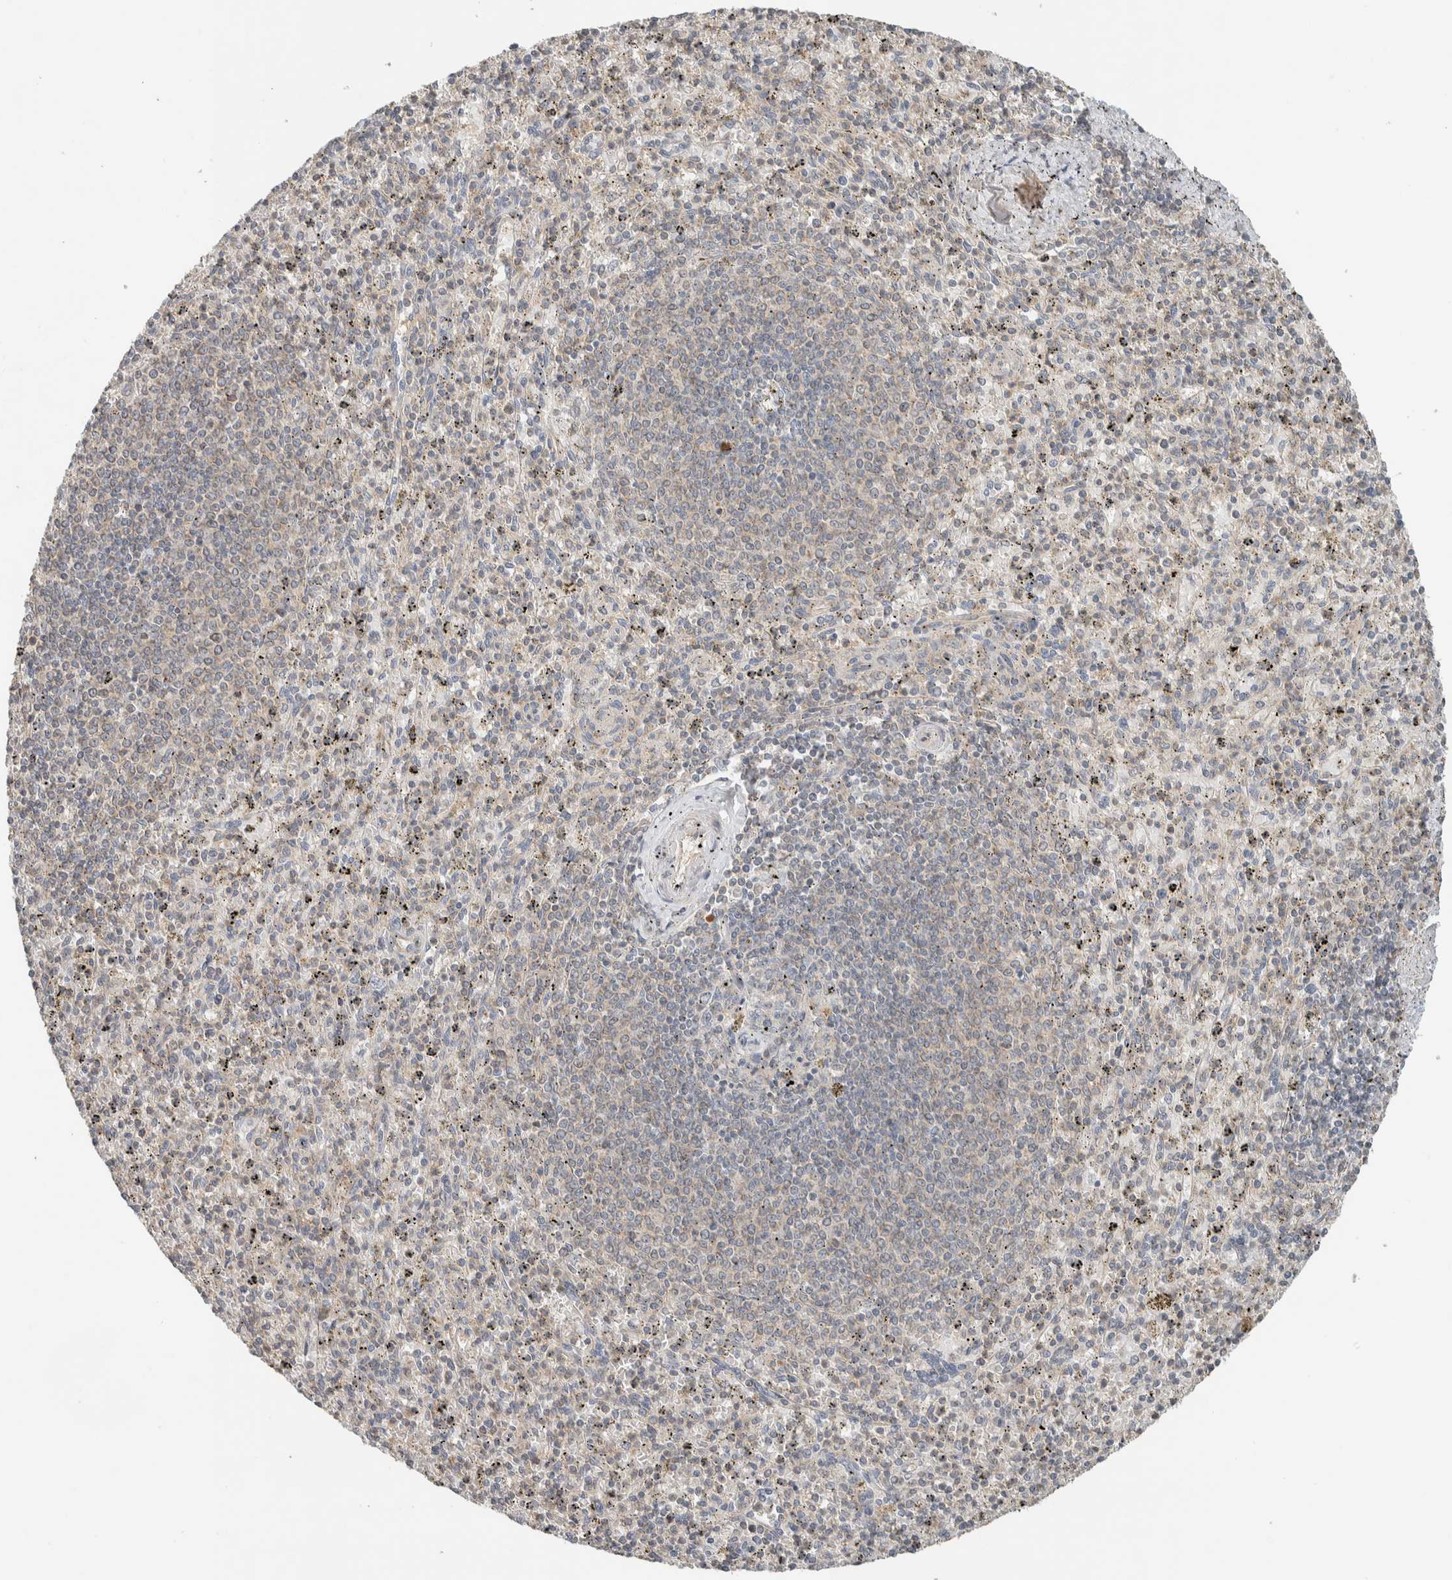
{"staining": {"intensity": "weak", "quantity": "25%-75%", "location": "cytoplasmic/membranous"}, "tissue": "spleen", "cell_type": "Cells in red pulp", "image_type": "normal", "snomed": [{"axis": "morphology", "description": "Normal tissue, NOS"}, {"axis": "topography", "description": "Spleen"}], "caption": "A photomicrograph showing weak cytoplasmic/membranous positivity in approximately 25%-75% of cells in red pulp in unremarkable spleen, as visualized by brown immunohistochemical staining.", "gene": "PDE7B", "patient": {"sex": "male", "age": 72}}